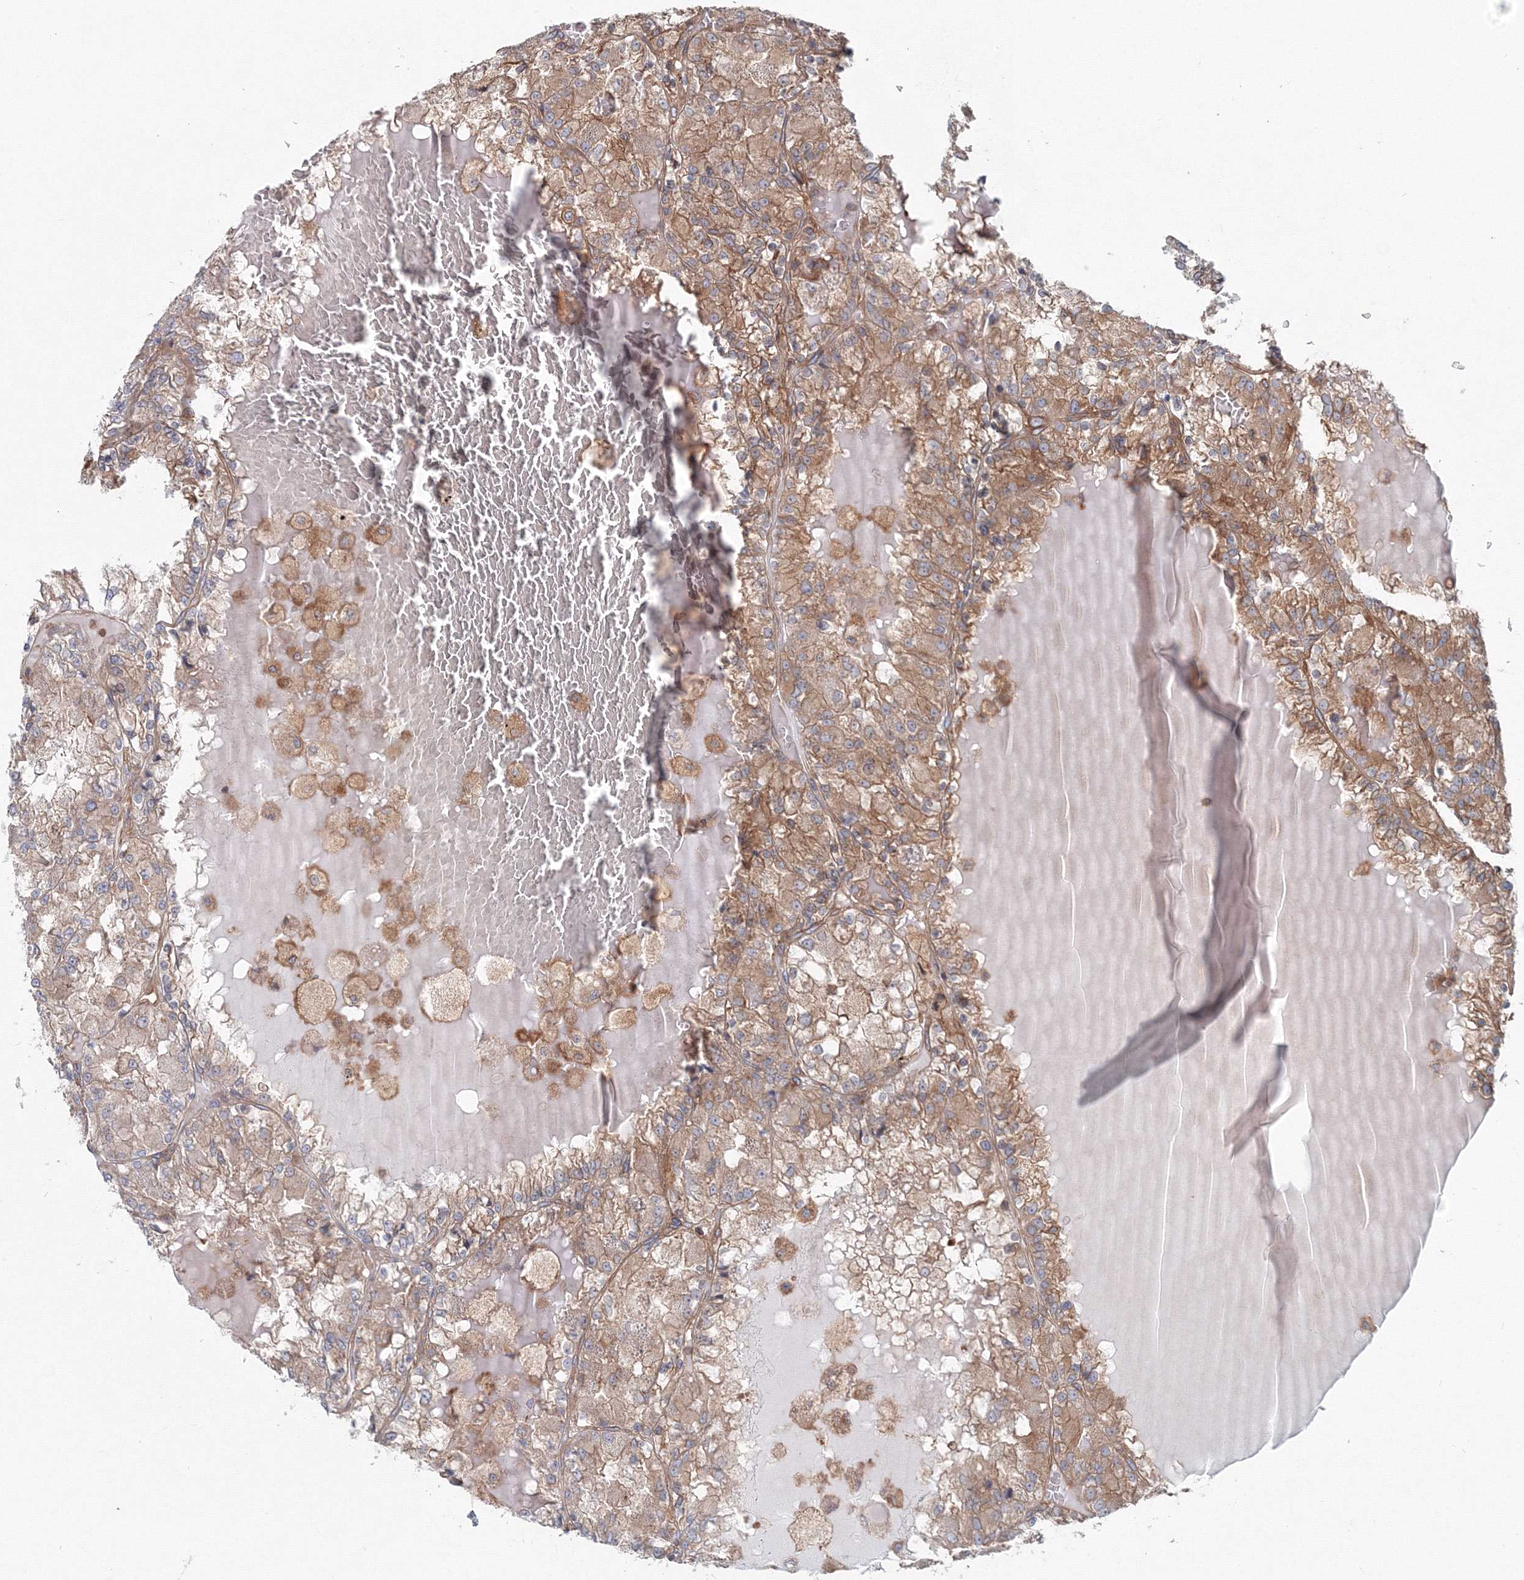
{"staining": {"intensity": "moderate", "quantity": ">75%", "location": "cytoplasmic/membranous"}, "tissue": "renal cancer", "cell_type": "Tumor cells", "image_type": "cancer", "snomed": [{"axis": "morphology", "description": "Adenocarcinoma, NOS"}, {"axis": "topography", "description": "Kidney"}], "caption": "The photomicrograph reveals staining of renal cancer, revealing moderate cytoplasmic/membranous protein staining (brown color) within tumor cells.", "gene": "EXOC1", "patient": {"sex": "female", "age": 56}}